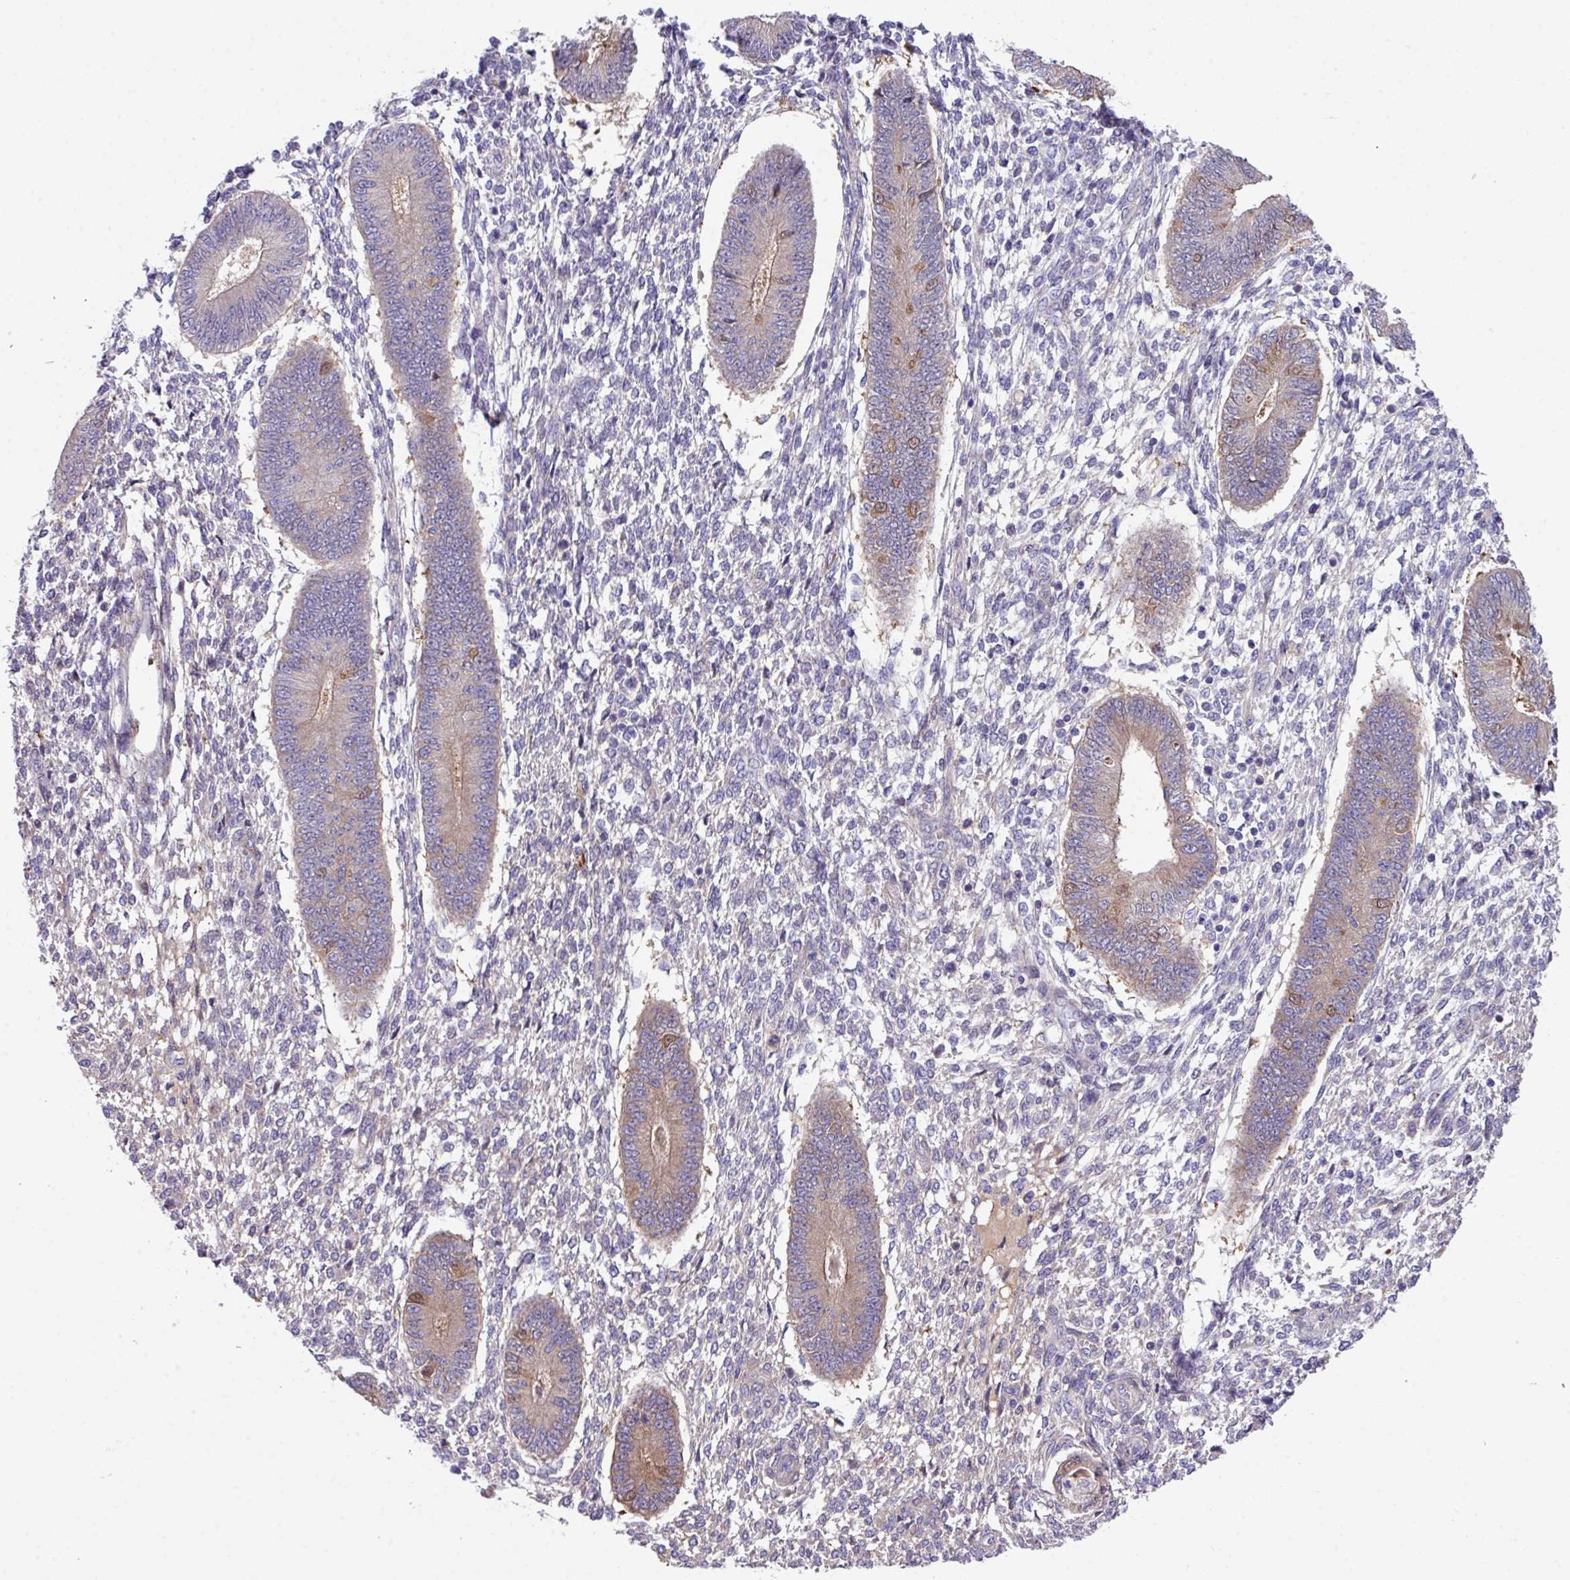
{"staining": {"intensity": "negative", "quantity": "none", "location": "none"}, "tissue": "endometrium", "cell_type": "Cells in endometrial stroma", "image_type": "normal", "snomed": [{"axis": "morphology", "description": "Normal tissue, NOS"}, {"axis": "topography", "description": "Endometrium"}], "caption": "The IHC image has no significant positivity in cells in endometrial stroma of endometrium.", "gene": "DNAL1", "patient": {"sex": "female", "age": 49}}